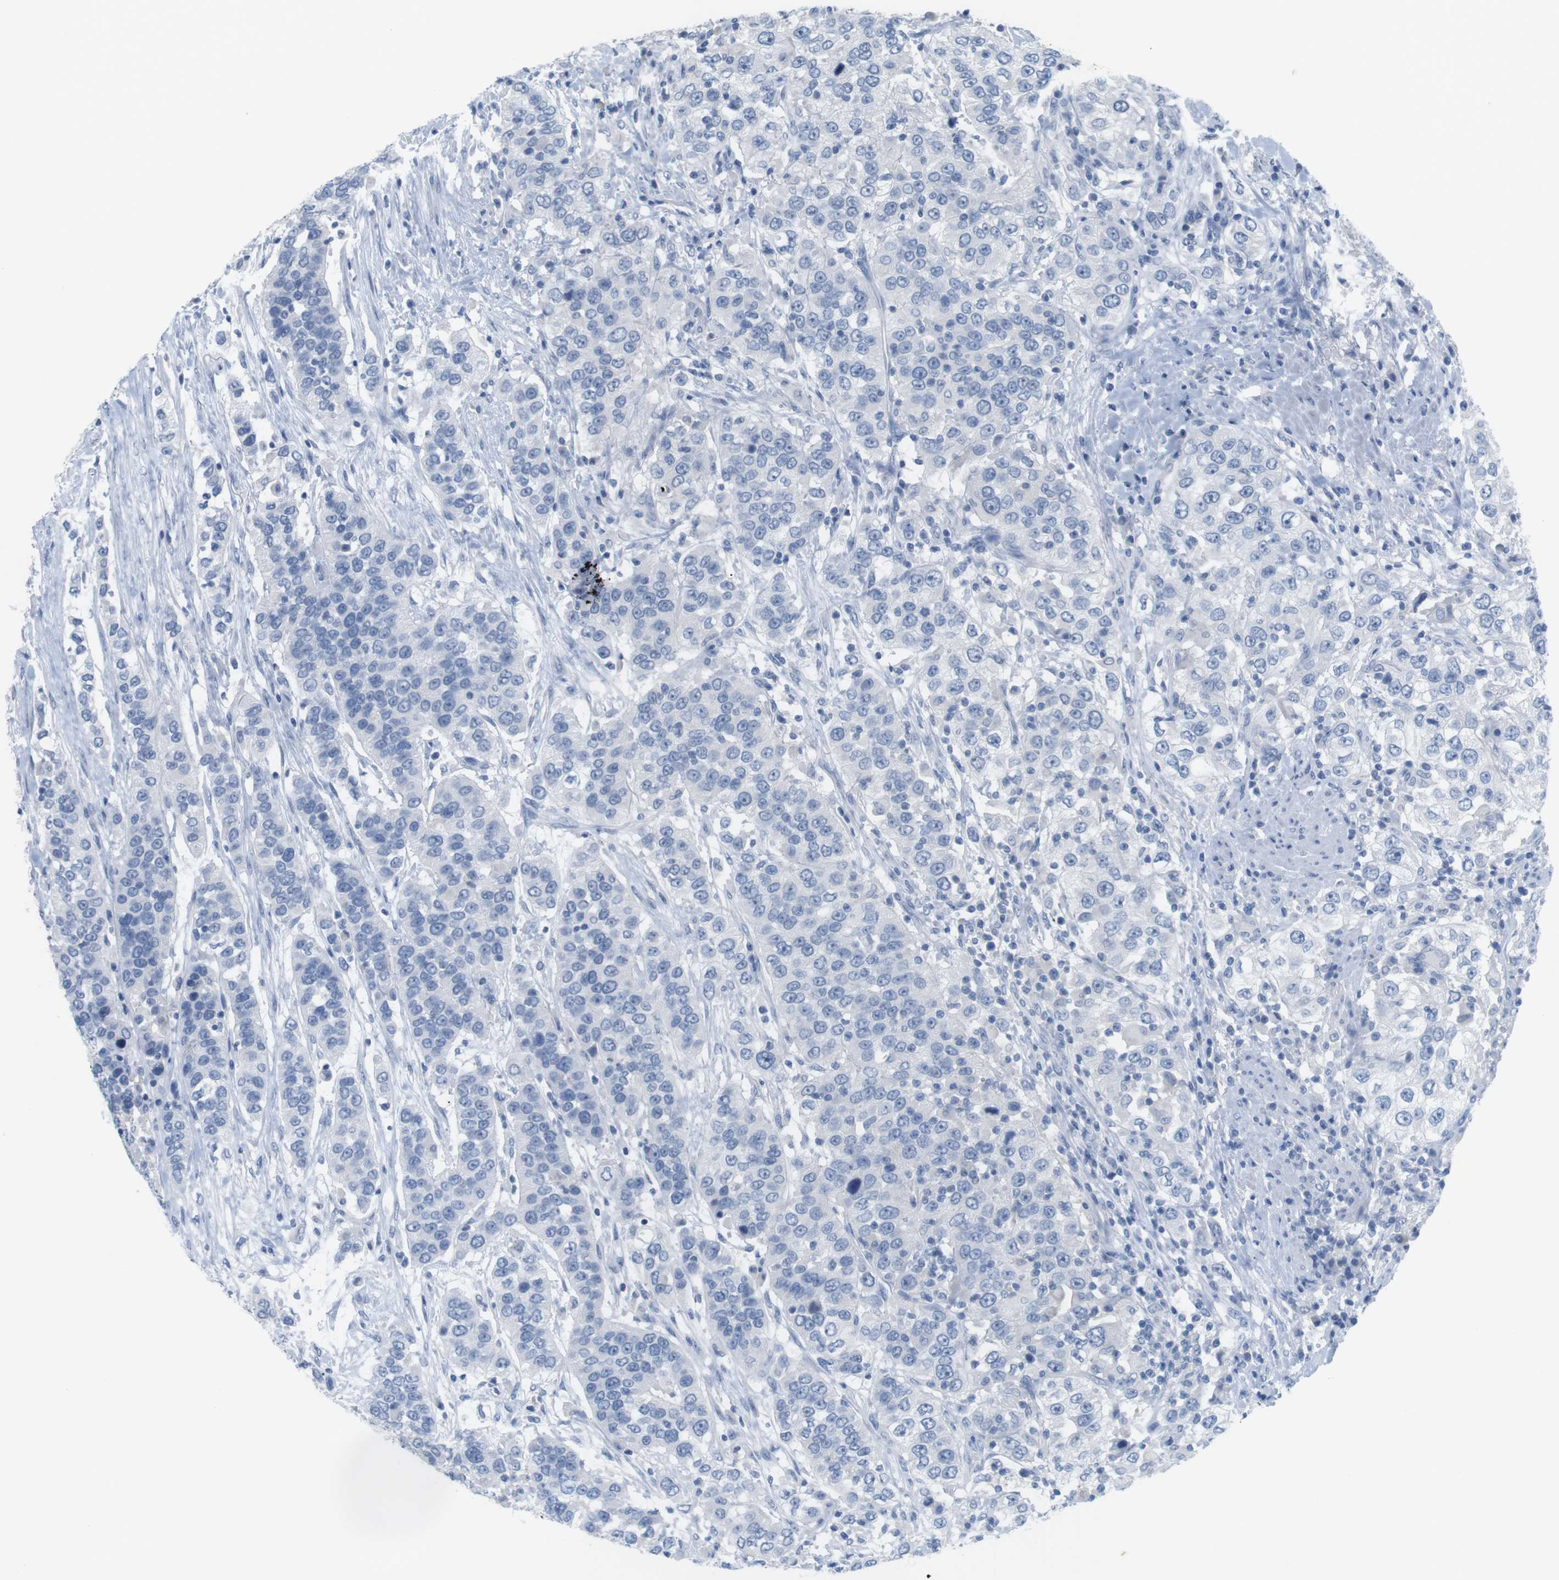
{"staining": {"intensity": "negative", "quantity": "none", "location": "none"}, "tissue": "urothelial cancer", "cell_type": "Tumor cells", "image_type": "cancer", "snomed": [{"axis": "morphology", "description": "Urothelial carcinoma, High grade"}, {"axis": "topography", "description": "Urinary bladder"}], "caption": "Tumor cells are negative for protein expression in human urothelial cancer. (Brightfield microscopy of DAB immunohistochemistry at high magnification).", "gene": "HBG2", "patient": {"sex": "female", "age": 80}}